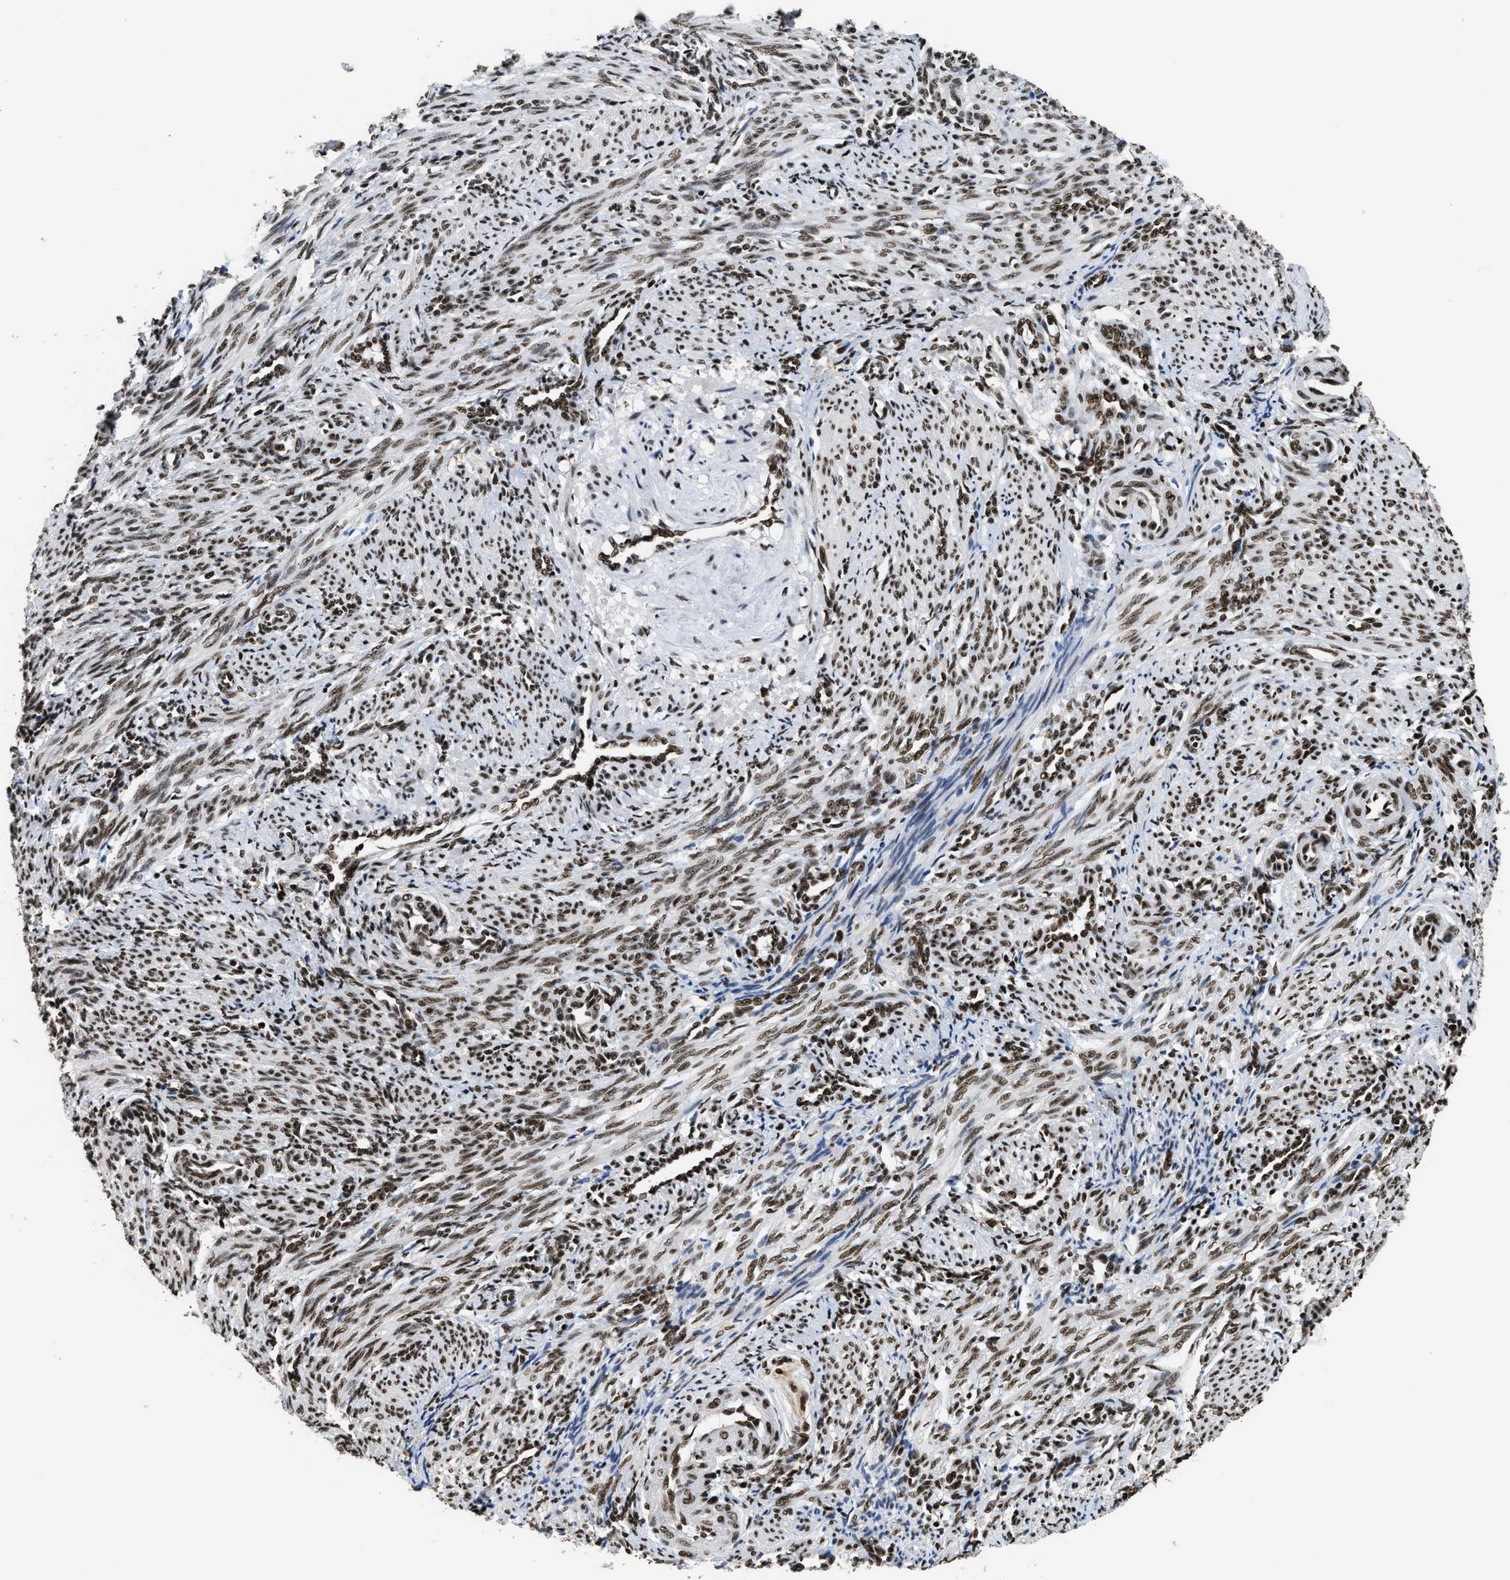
{"staining": {"intensity": "moderate", "quantity": ">75%", "location": "nuclear"}, "tissue": "smooth muscle", "cell_type": "Smooth muscle cells", "image_type": "normal", "snomed": [{"axis": "morphology", "description": "Normal tissue, NOS"}, {"axis": "topography", "description": "Endometrium"}], "caption": "Protein staining displays moderate nuclear positivity in about >75% of smooth muscle cells in unremarkable smooth muscle. Nuclei are stained in blue.", "gene": "RAD21", "patient": {"sex": "female", "age": 33}}